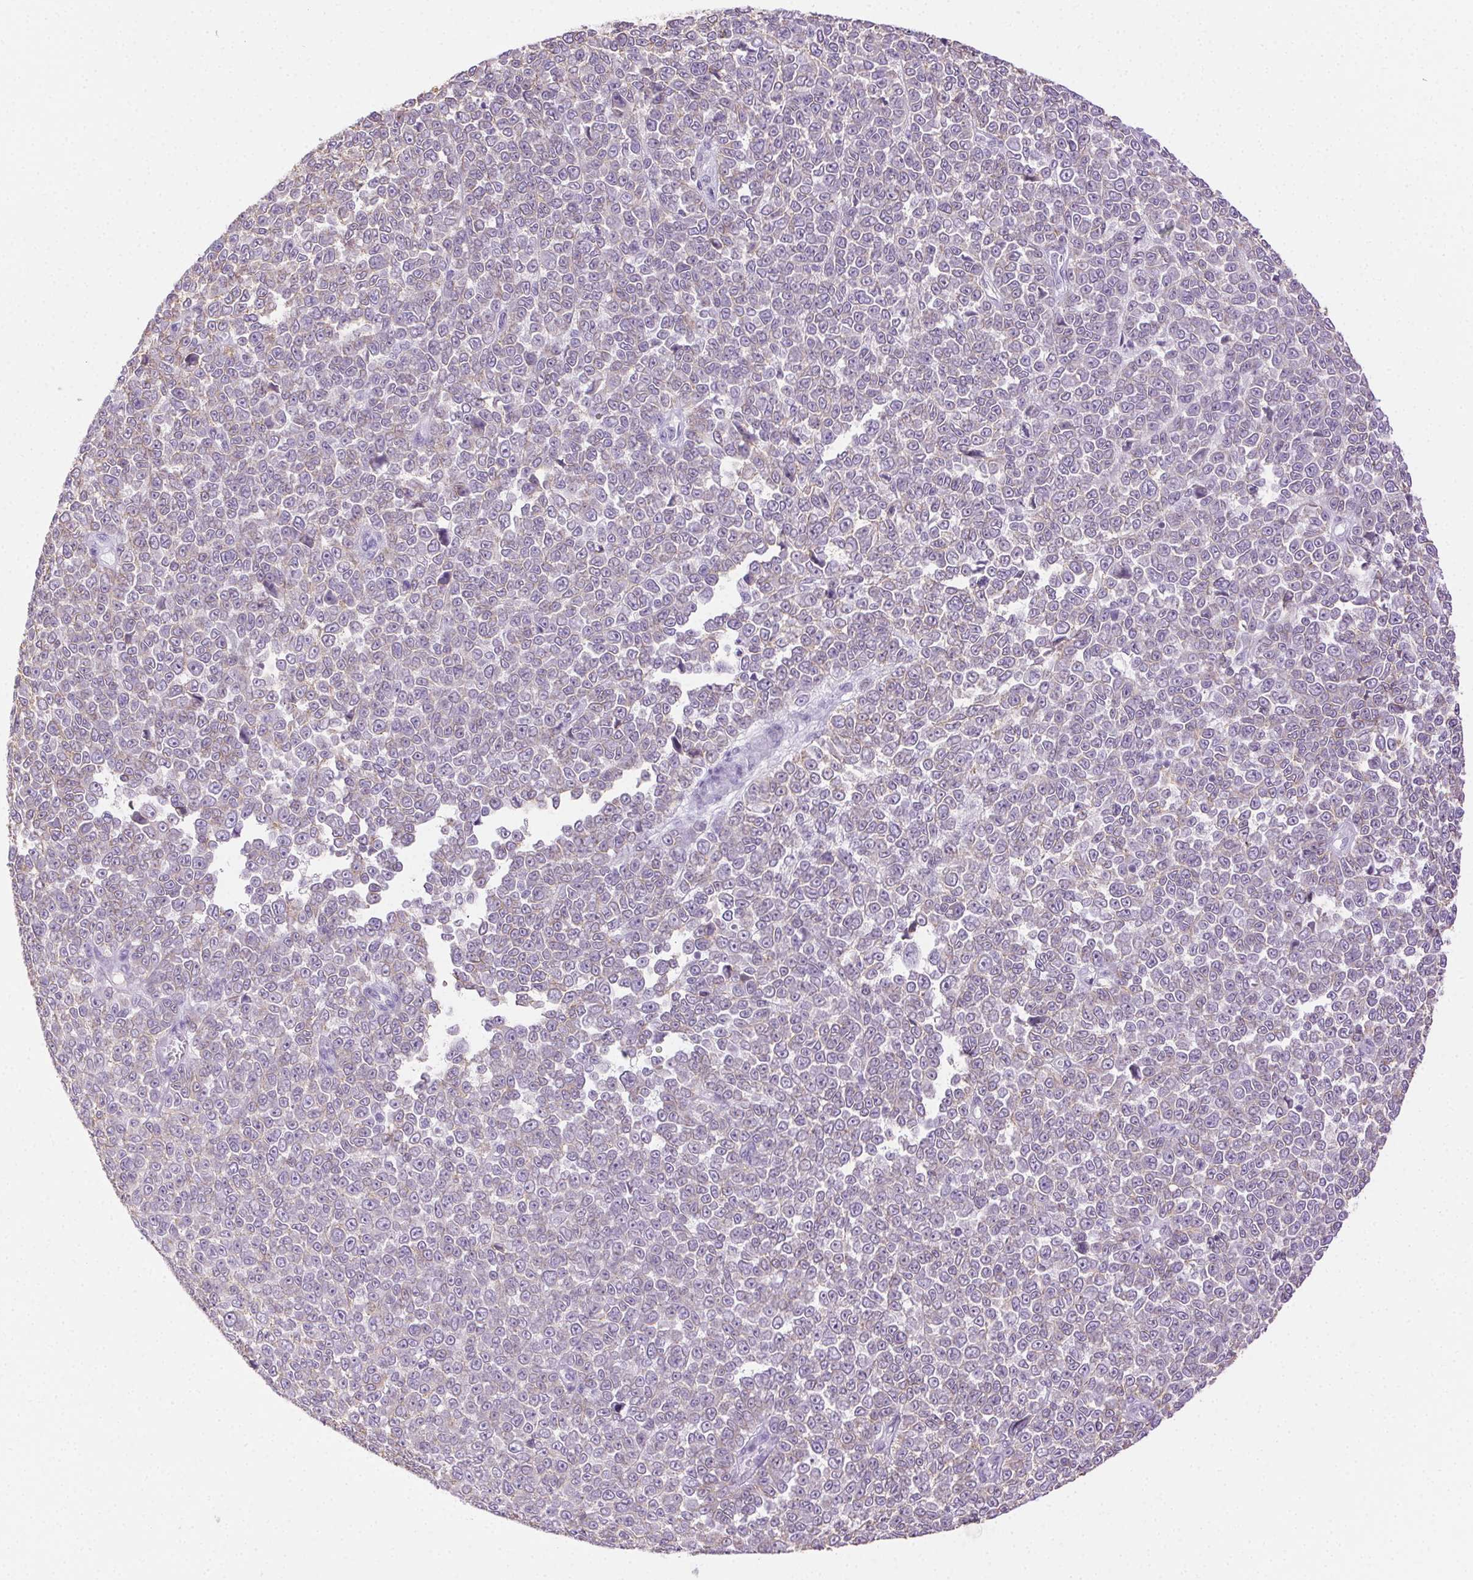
{"staining": {"intensity": "negative", "quantity": "none", "location": "none"}, "tissue": "melanoma", "cell_type": "Tumor cells", "image_type": "cancer", "snomed": [{"axis": "morphology", "description": "Malignant melanoma, NOS"}, {"axis": "topography", "description": "Skin"}], "caption": "Tumor cells show no significant protein staining in melanoma. (DAB immunohistochemistry visualized using brightfield microscopy, high magnification).", "gene": "CLDN10", "patient": {"sex": "female", "age": 95}}